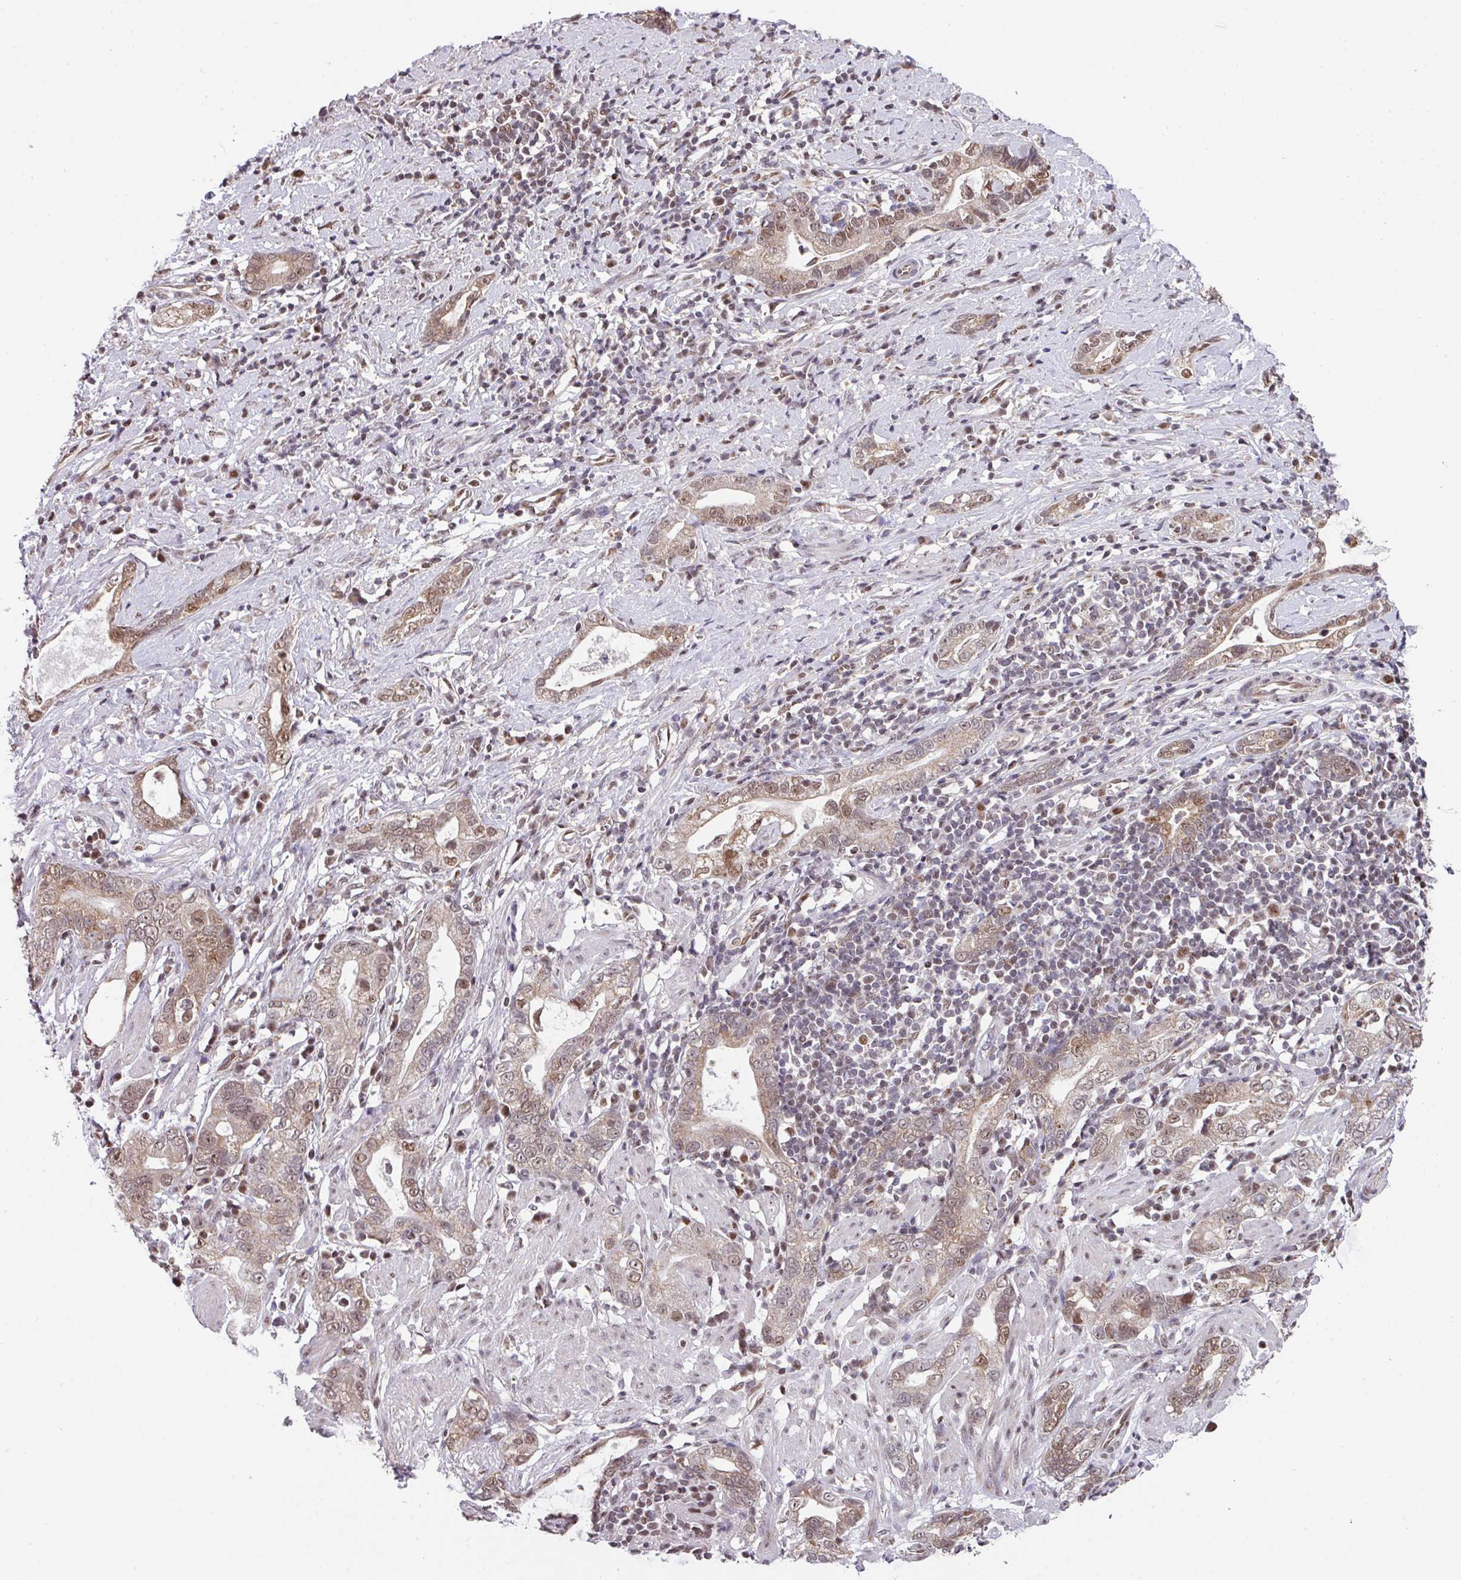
{"staining": {"intensity": "moderate", "quantity": ">75%", "location": "cytoplasmic/membranous,nuclear"}, "tissue": "stomach cancer", "cell_type": "Tumor cells", "image_type": "cancer", "snomed": [{"axis": "morphology", "description": "Adenocarcinoma, NOS"}, {"axis": "topography", "description": "Stomach"}], "caption": "Immunohistochemistry (IHC) (DAB) staining of human stomach adenocarcinoma displays moderate cytoplasmic/membranous and nuclear protein staining in approximately >75% of tumor cells.", "gene": "PLK1", "patient": {"sex": "male", "age": 55}}